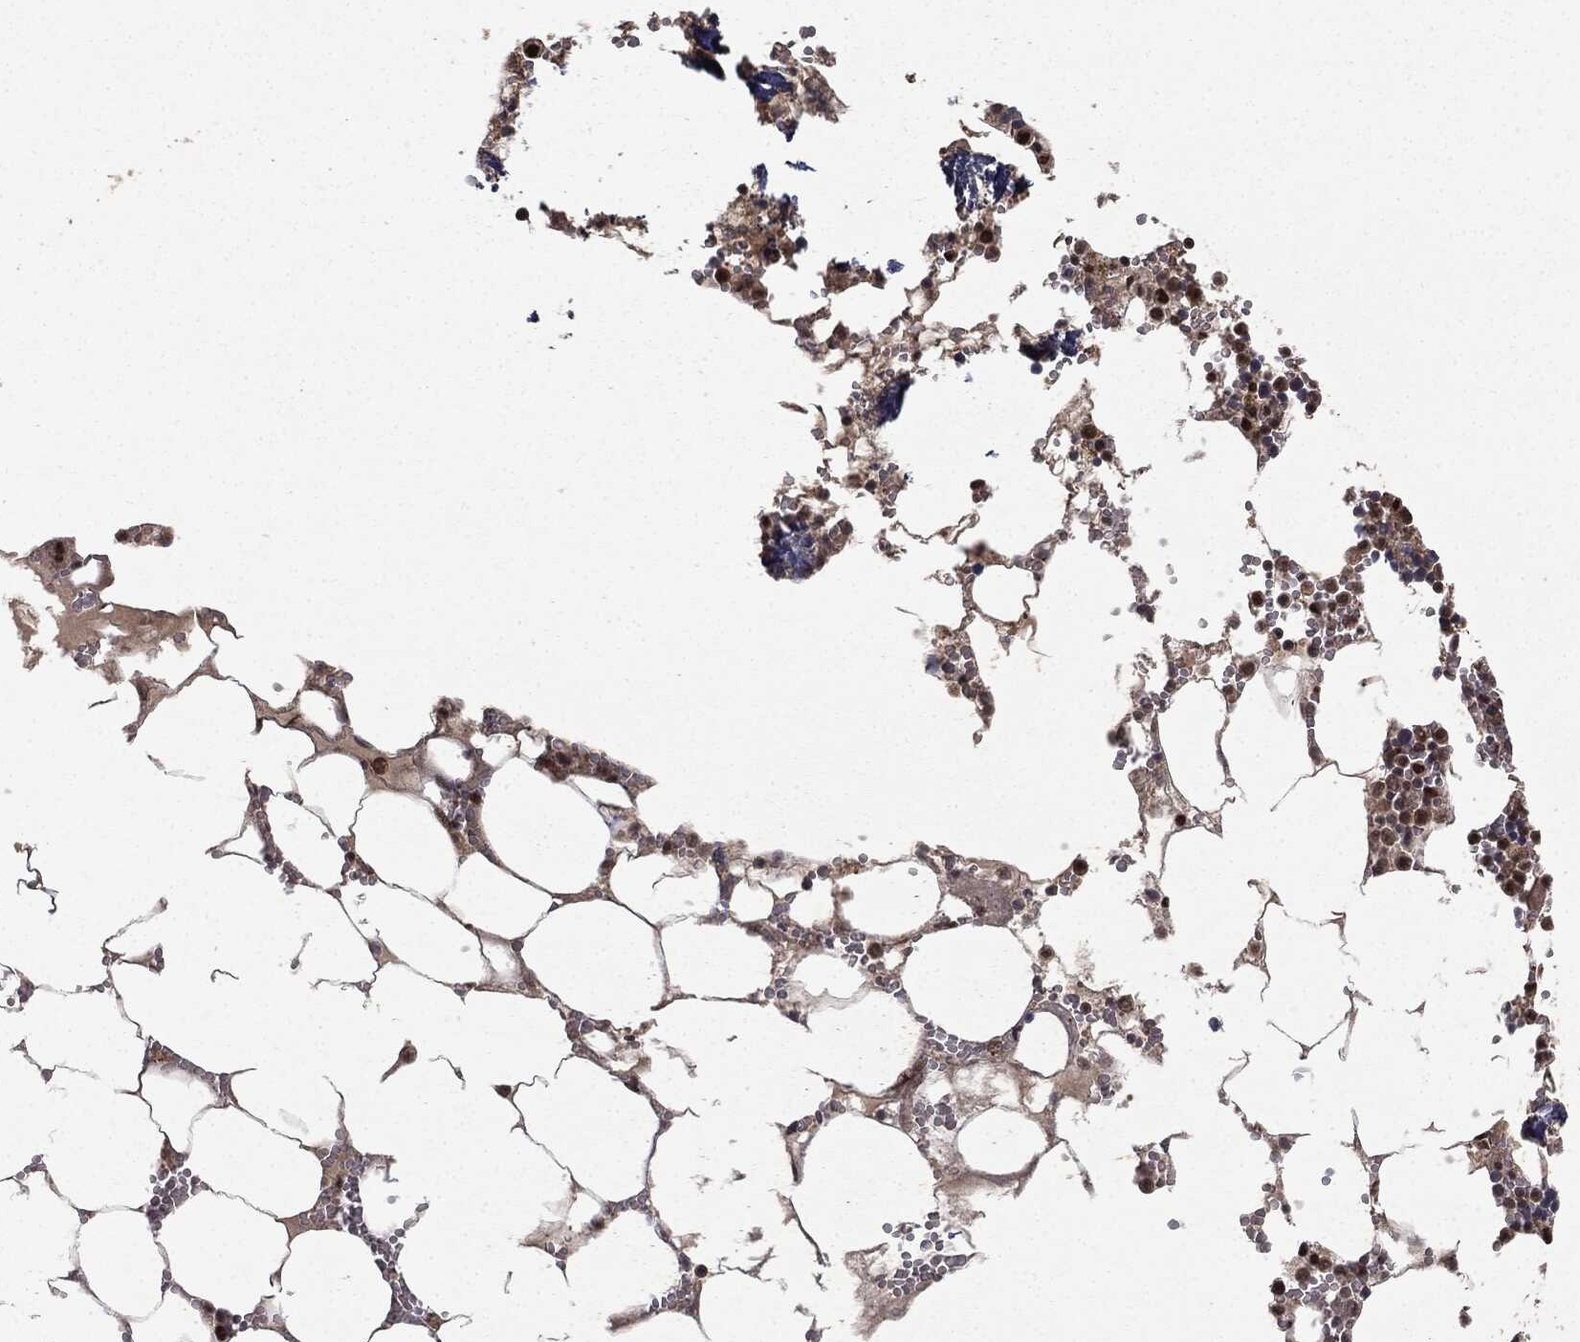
{"staining": {"intensity": "strong", "quantity": "<25%", "location": "nuclear"}, "tissue": "bone marrow", "cell_type": "Hematopoietic cells", "image_type": "normal", "snomed": [{"axis": "morphology", "description": "Normal tissue, NOS"}, {"axis": "topography", "description": "Bone marrow"}], "caption": "Benign bone marrow was stained to show a protein in brown. There is medium levels of strong nuclear expression in approximately <25% of hematopoietic cells.", "gene": "ZNHIT6", "patient": {"sex": "female", "age": 64}}